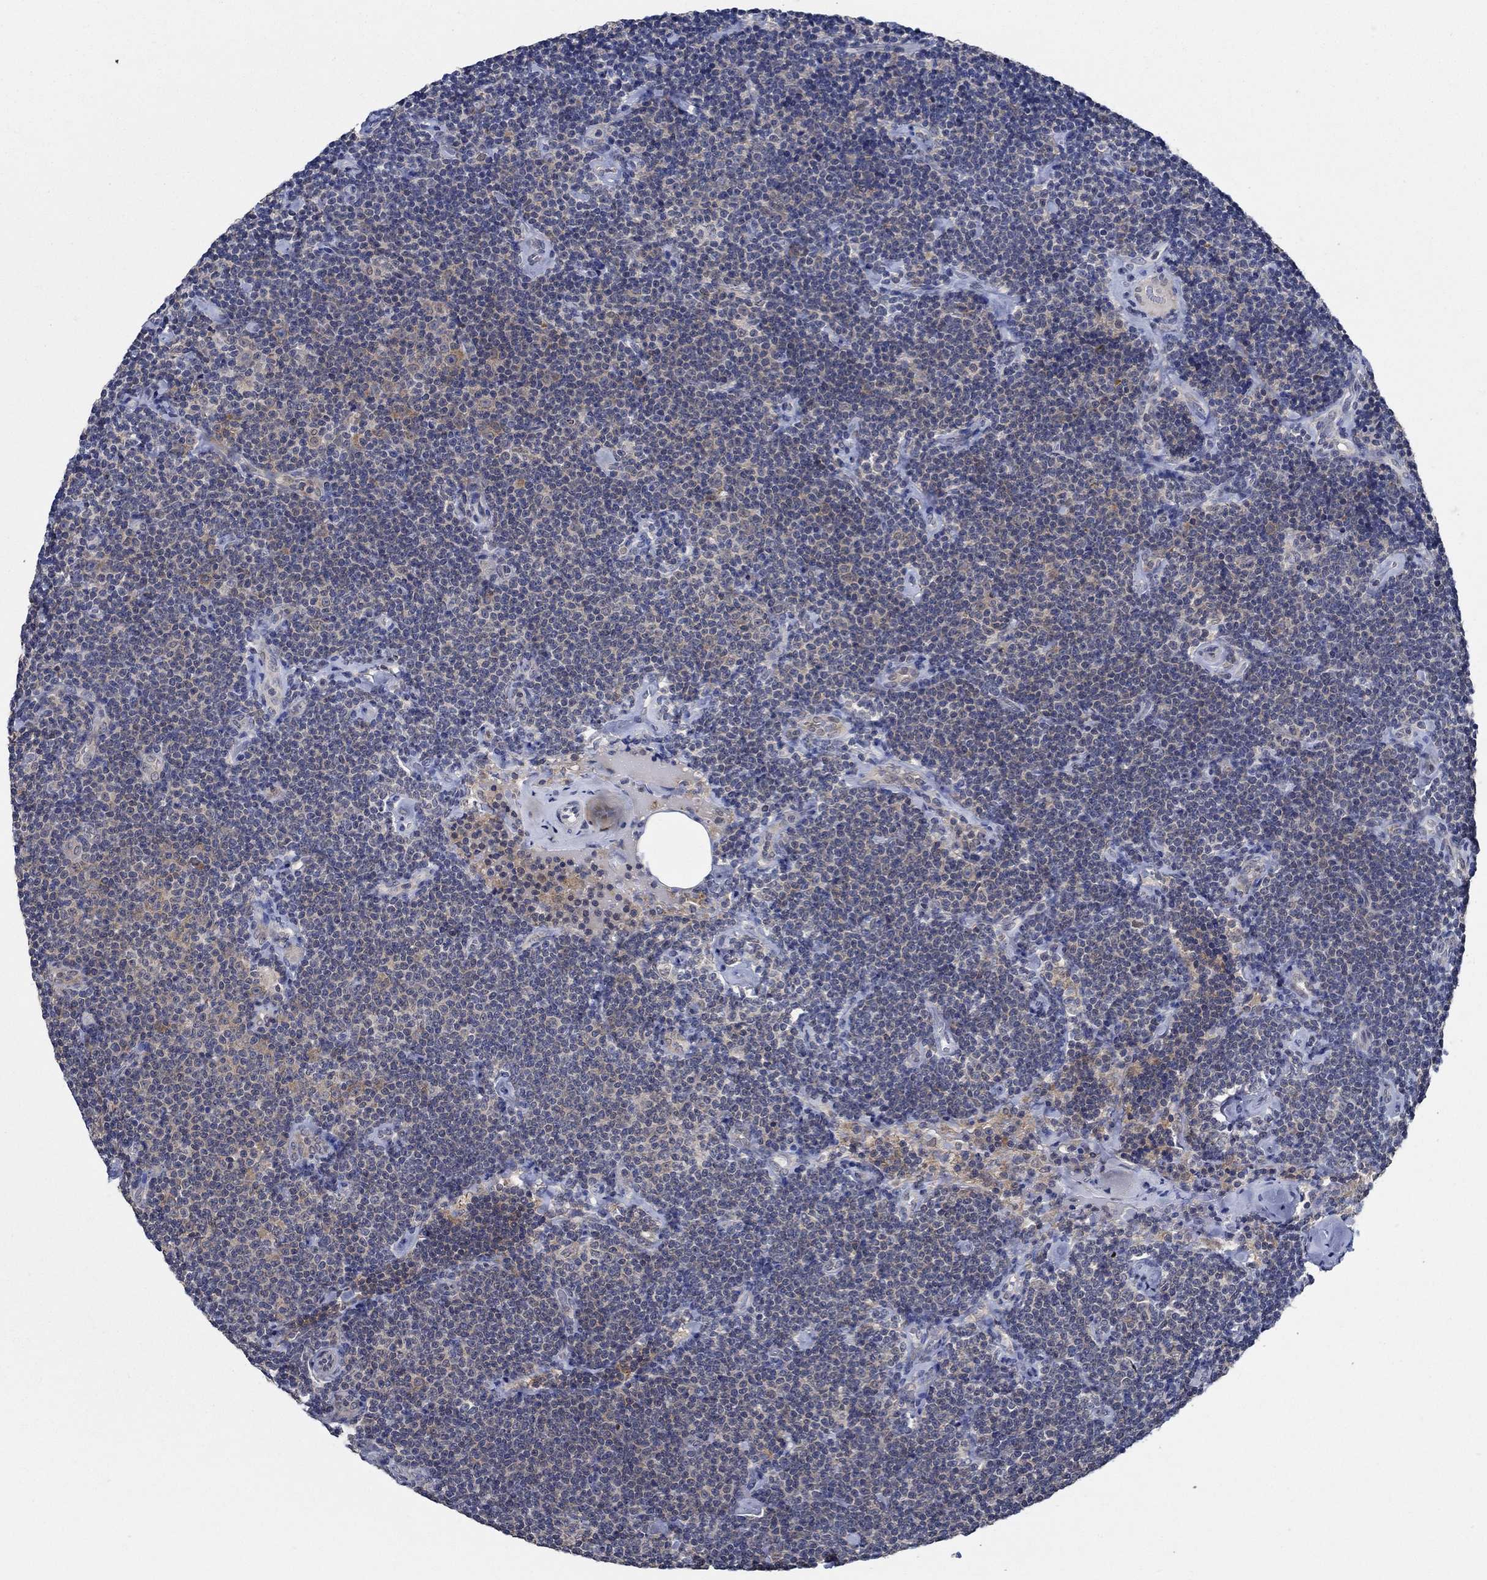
{"staining": {"intensity": "weak", "quantity": "25%-75%", "location": "cytoplasmic/membranous"}, "tissue": "lymphoma", "cell_type": "Tumor cells", "image_type": "cancer", "snomed": [{"axis": "morphology", "description": "Malignant lymphoma, non-Hodgkin's type, Low grade"}, {"axis": "topography", "description": "Lymph node"}], "caption": "The image demonstrates immunohistochemical staining of low-grade malignant lymphoma, non-Hodgkin's type. There is weak cytoplasmic/membranous staining is identified in approximately 25%-75% of tumor cells.", "gene": "DACT1", "patient": {"sex": "male", "age": 81}}